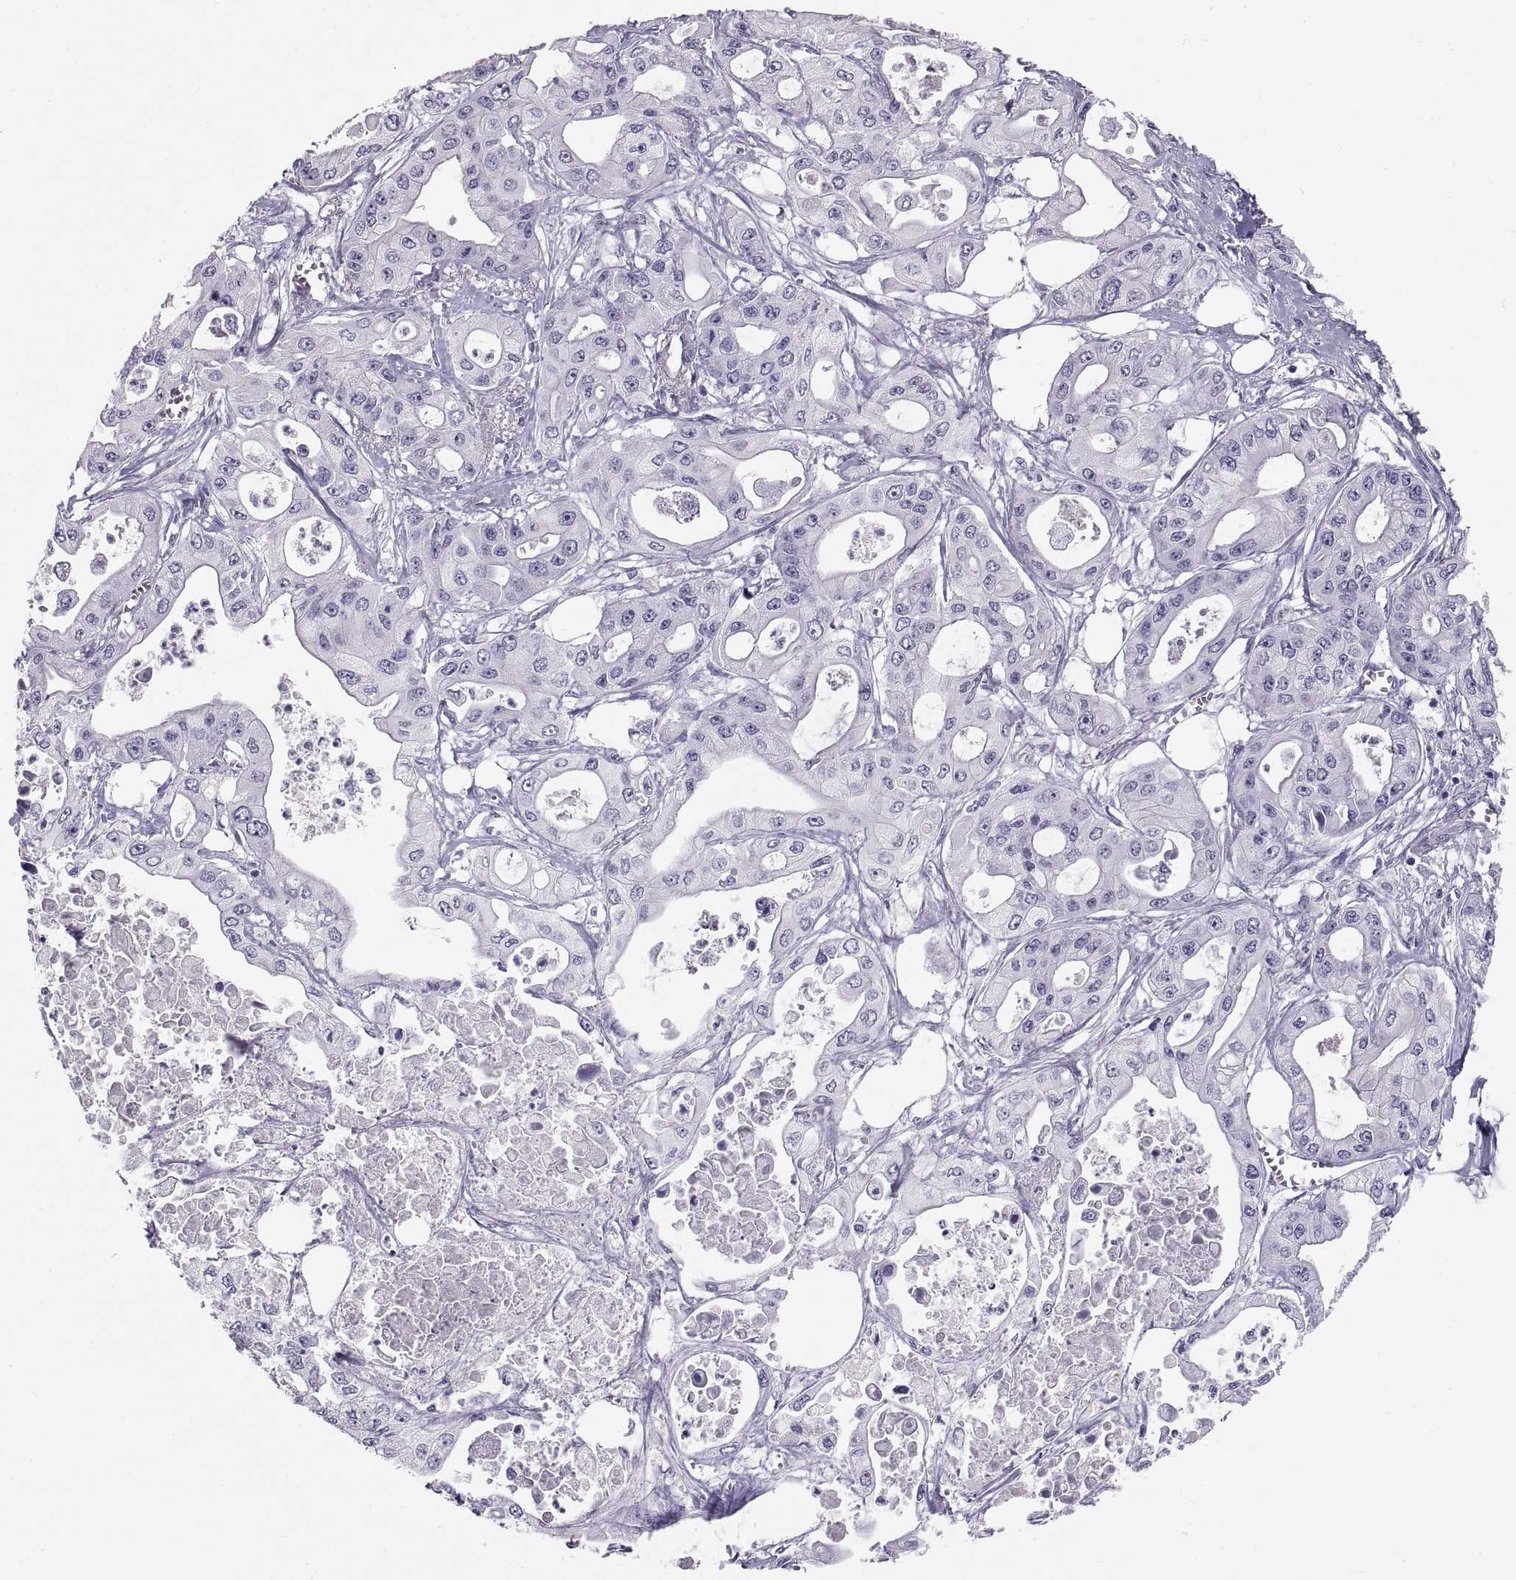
{"staining": {"intensity": "negative", "quantity": "none", "location": "none"}, "tissue": "pancreatic cancer", "cell_type": "Tumor cells", "image_type": "cancer", "snomed": [{"axis": "morphology", "description": "Adenocarcinoma, NOS"}, {"axis": "topography", "description": "Pancreas"}], "caption": "This is an IHC image of pancreatic adenocarcinoma. There is no positivity in tumor cells.", "gene": "PAX2", "patient": {"sex": "male", "age": 70}}